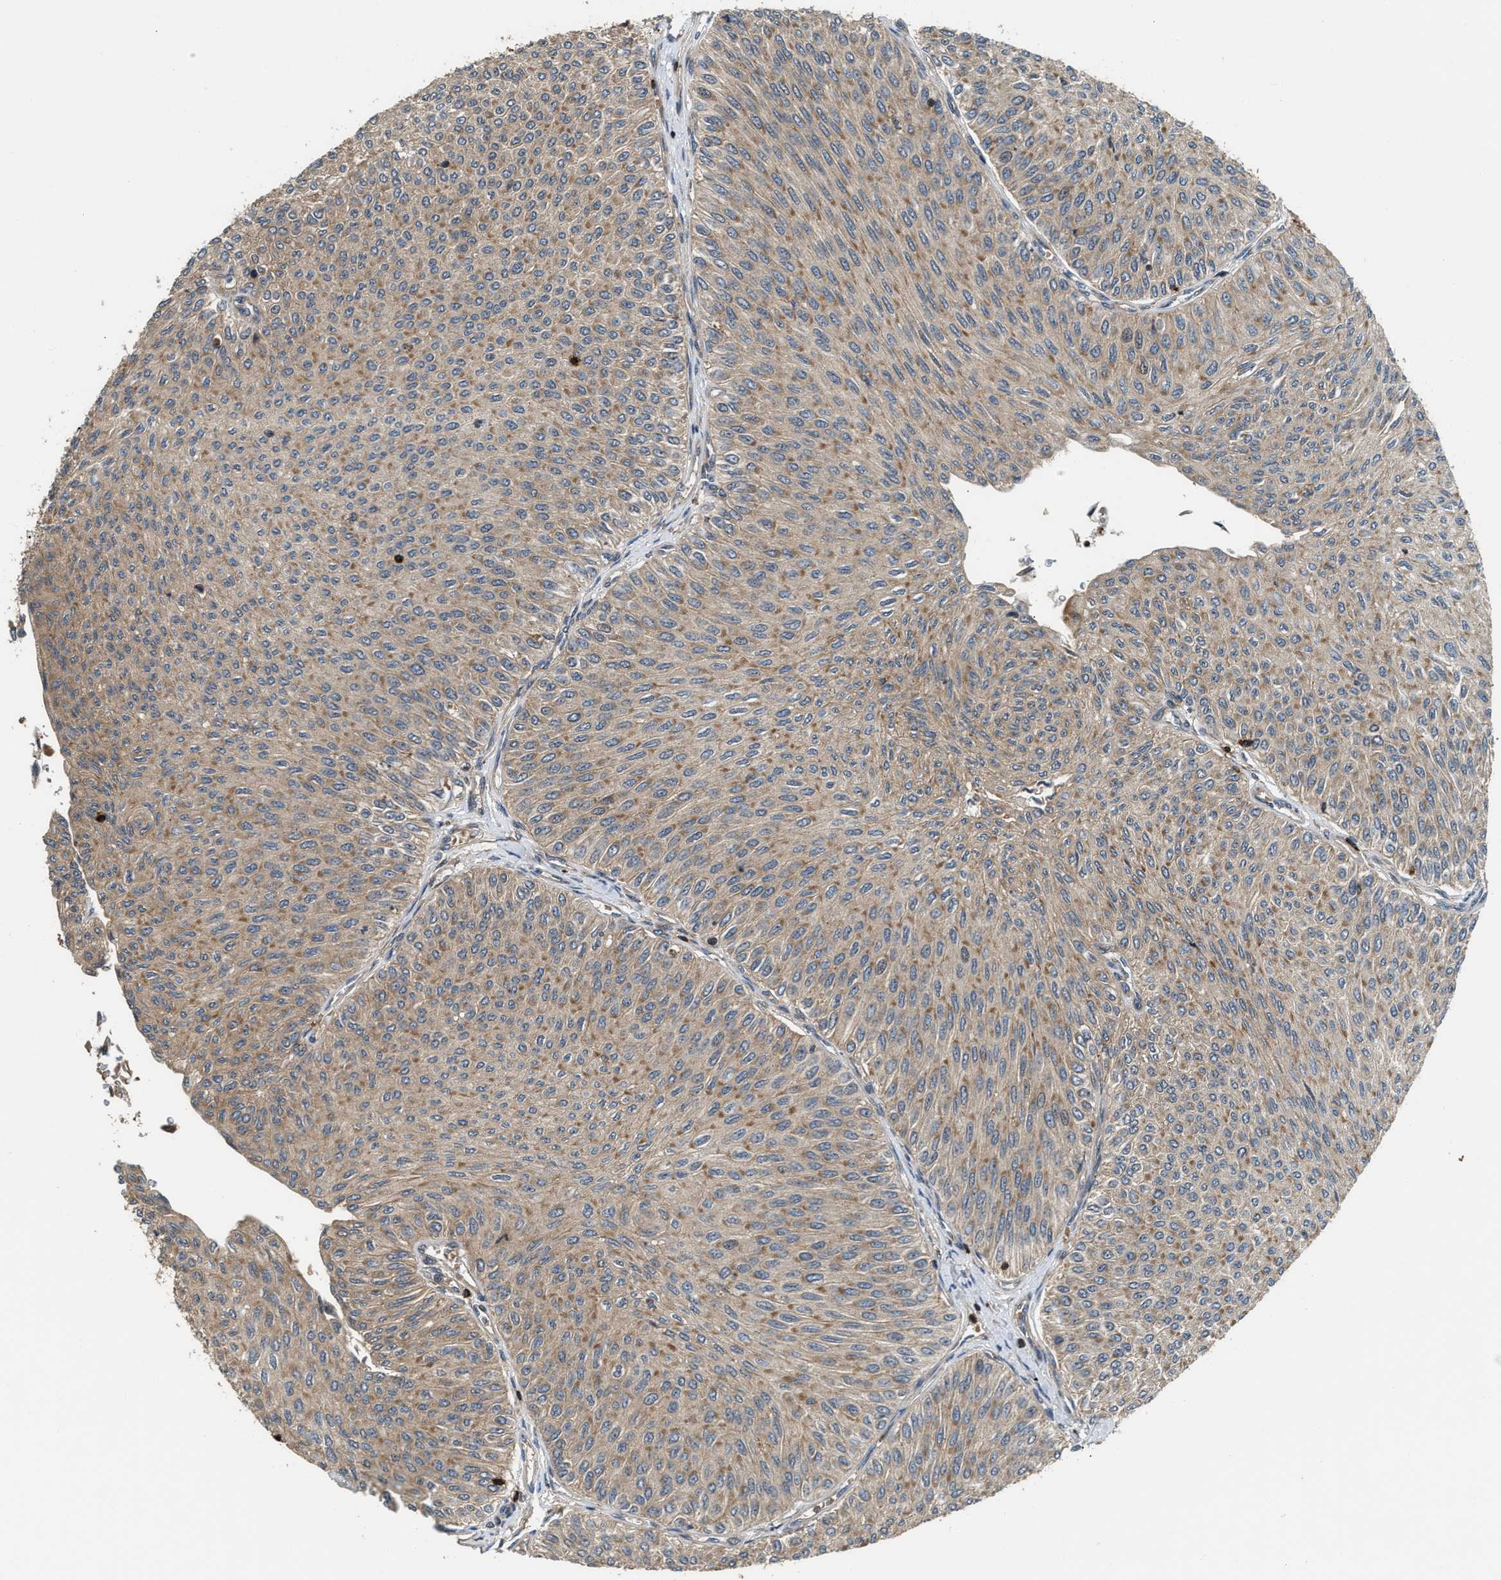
{"staining": {"intensity": "moderate", "quantity": ">75%", "location": "cytoplasmic/membranous"}, "tissue": "urothelial cancer", "cell_type": "Tumor cells", "image_type": "cancer", "snomed": [{"axis": "morphology", "description": "Urothelial carcinoma, Low grade"}, {"axis": "topography", "description": "Urinary bladder"}], "caption": "IHC micrograph of neoplastic tissue: low-grade urothelial carcinoma stained using IHC exhibits medium levels of moderate protein expression localized specifically in the cytoplasmic/membranous of tumor cells, appearing as a cytoplasmic/membranous brown color.", "gene": "SNX5", "patient": {"sex": "male", "age": 78}}